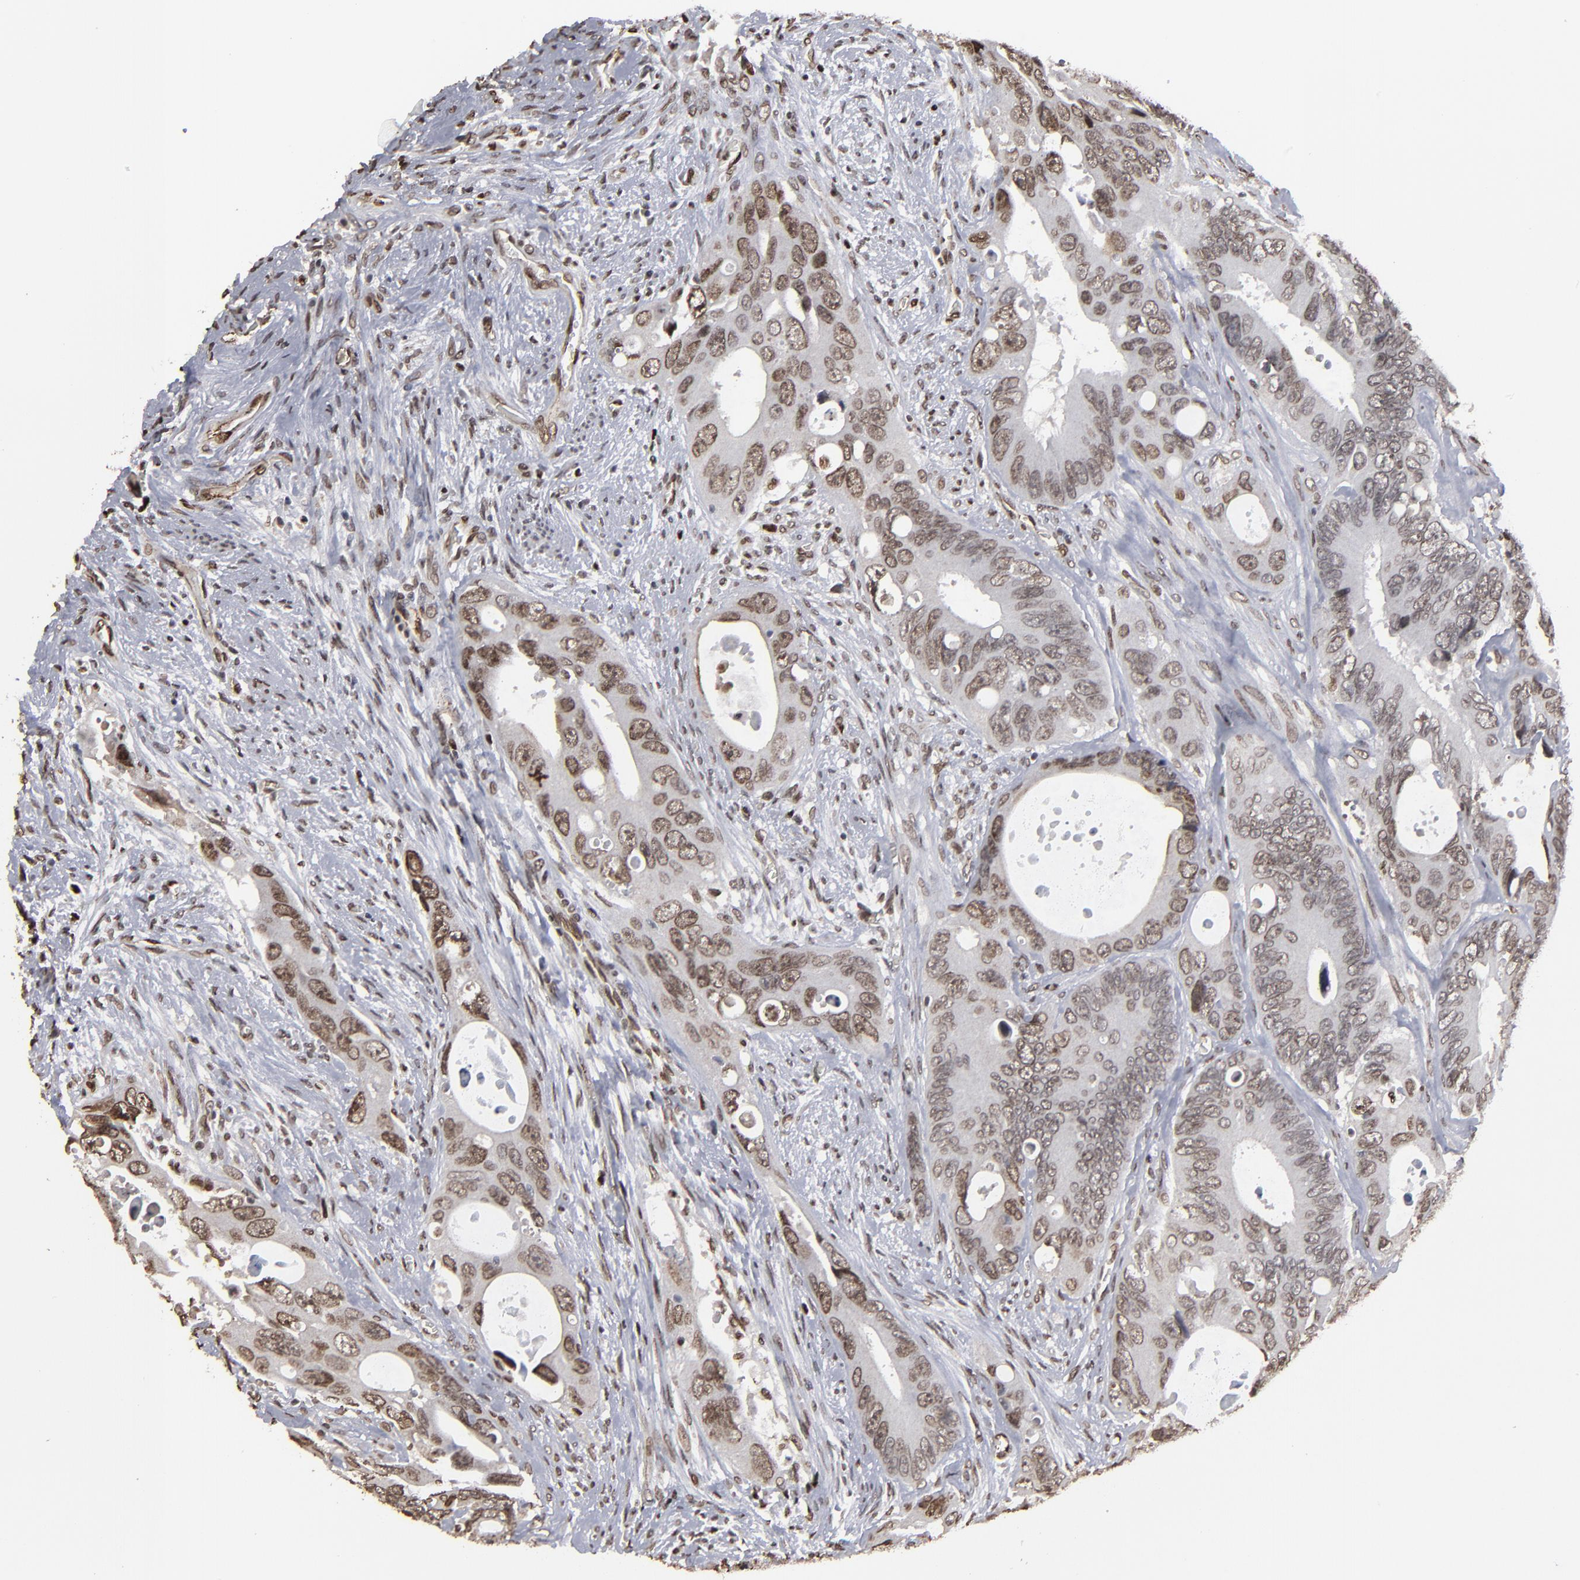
{"staining": {"intensity": "moderate", "quantity": "25%-75%", "location": "nuclear"}, "tissue": "colorectal cancer", "cell_type": "Tumor cells", "image_type": "cancer", "snomed": [{"axis": "morphology", "description": "Adenocarcinoma, NOS"}, {"axis": "topography", "description": "Rectum"}], "caption": "Tumor cells exhibit medium levels of moderate nuclear staining in approximately 25%-75% of cells in colorectal cancer (adenocarcinoma).", "gene": "BAZ1A", "patient": {"sex": "male", "age": 70}}